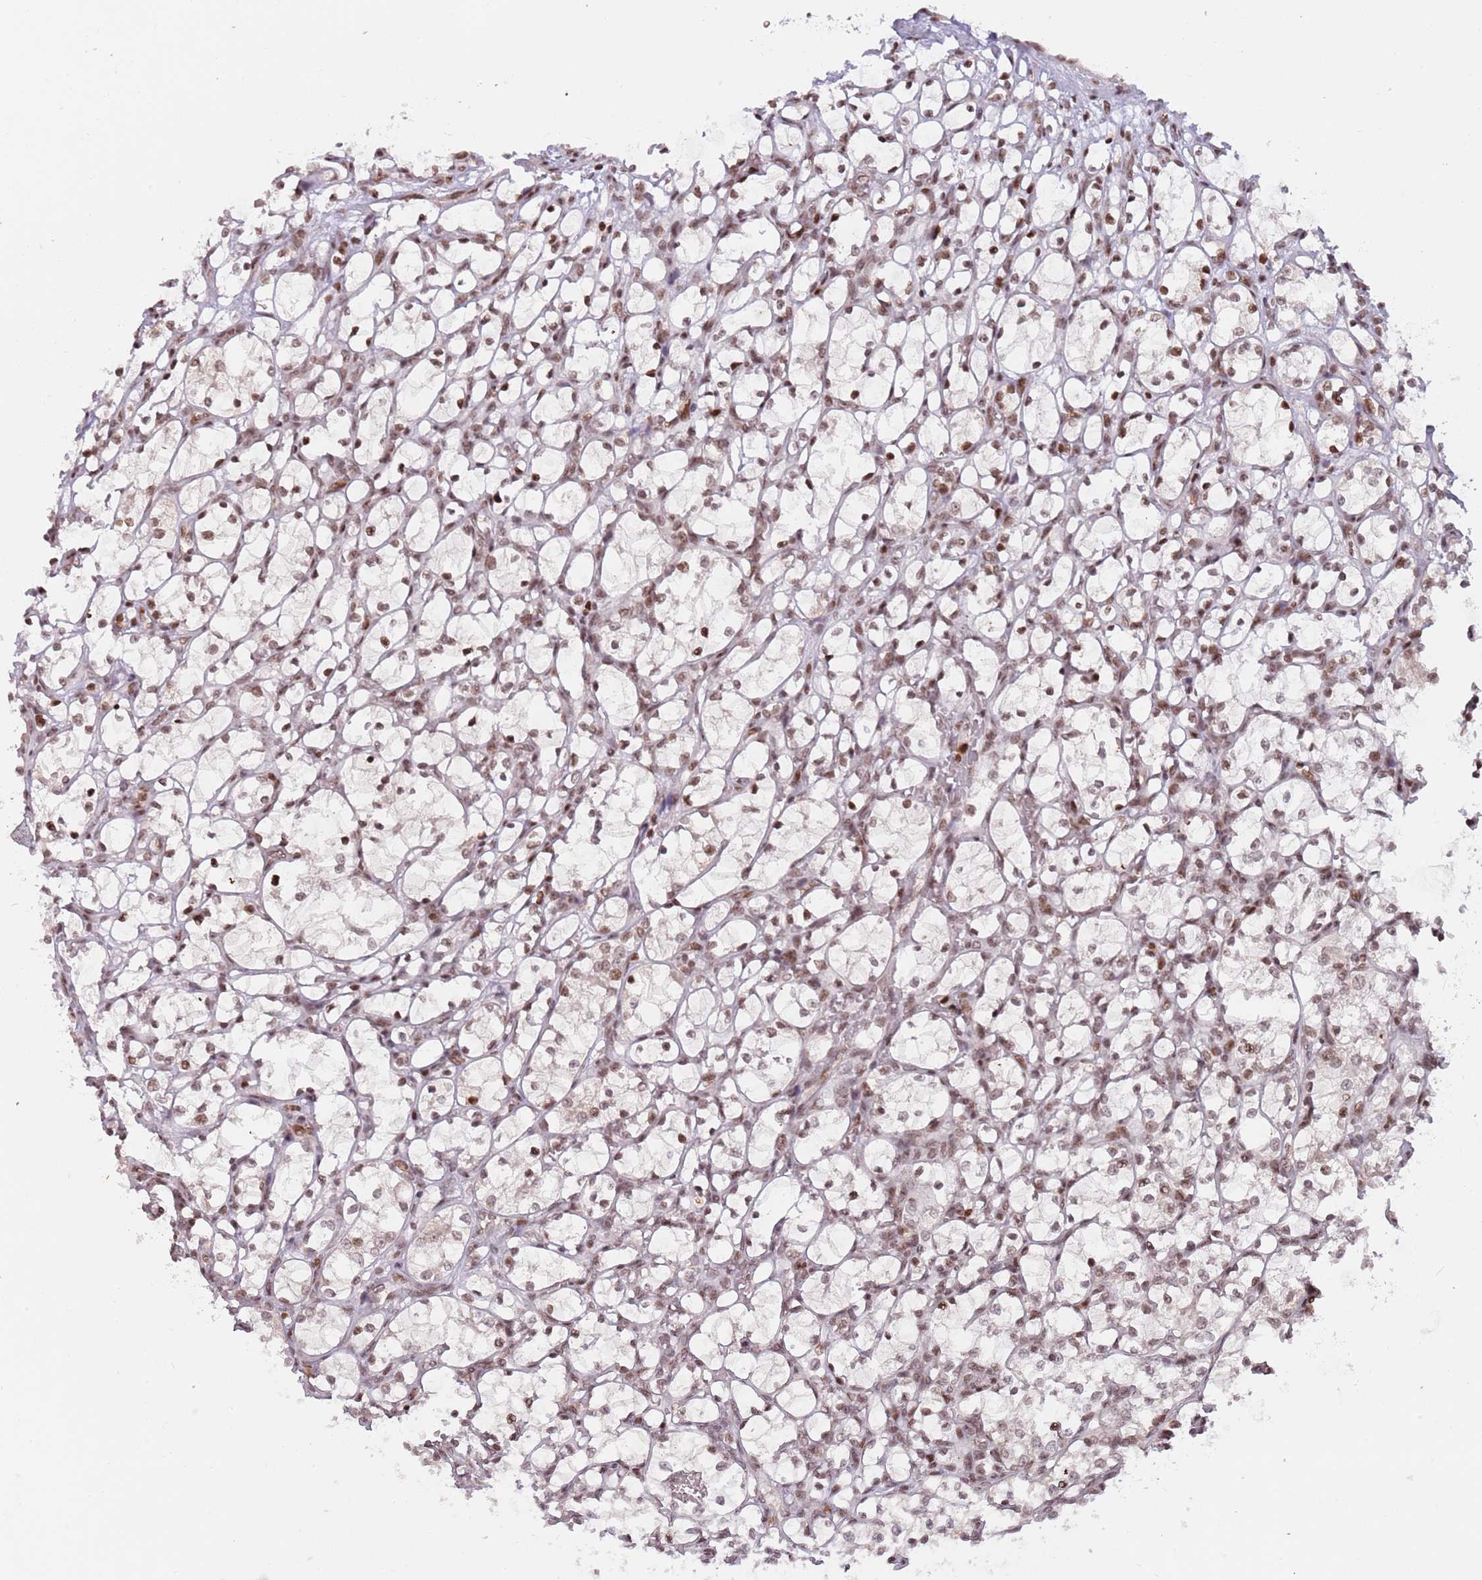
{"staining": {"intensity": "moderate", "quantity": ">75%", "location": "nuclear"}, "tissue": "renal cancer", "cell_type": "Tumor cells", "image_type": "cancer", "snomed": [{"axis": "morphology", "description": "Adenocarcinoma, NOS"}, {"axis": "topography", "description": "Kidney"}], "caption": "Renal adenocarcinoma stained with DAB (3,3'-diaminobenzidine) immunohistochemistry demonstrates medium levels of moderate nuclear expression in about >75% of tumor cells.", "gene": "SH3RF3", "patient": {"sex": "female", "age": 69}}